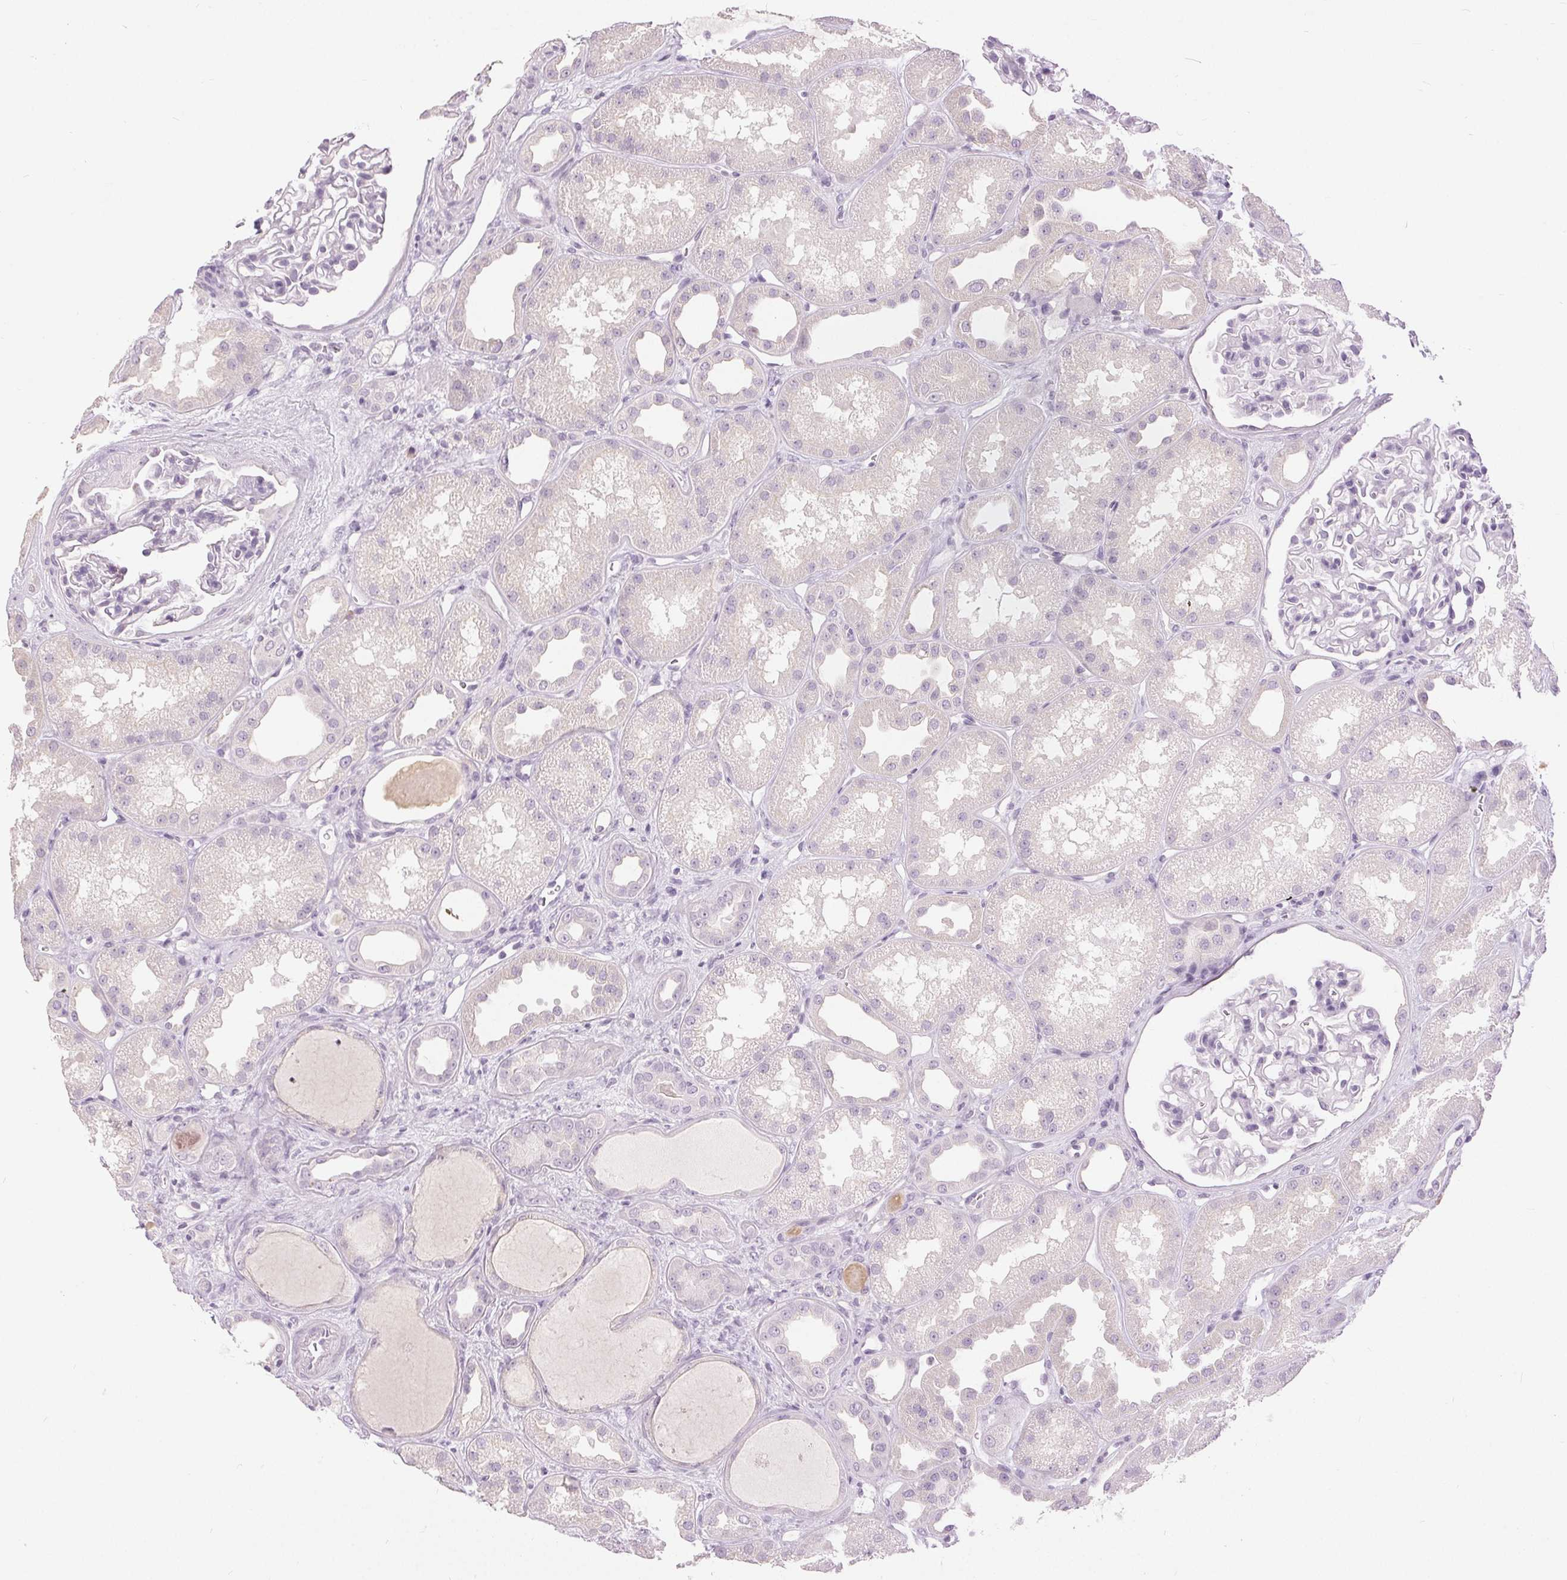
{"staining": {"intensity": "negative", "quantity": "none", "location": "none"}, "tissue": "kidney", "cell_type": "Cells in glomeruli", "image_type": "normal", "snomed": [{"axis": "morphology", "description": "Normal tissue, NOS"}, {"axis": "topography", "description": "Kidney"}], "caption": "Immunohistochemistry of unremarkable kidney shows no positivity in cells in glomeruli. The staining was performed using DAB to visualize the protein expression in brown, while the nuclei were stained in blue with hematoxylin (Magnification: 20x).", "gene": "DSG3", "patient": {"sex": "male", "age": 61}}